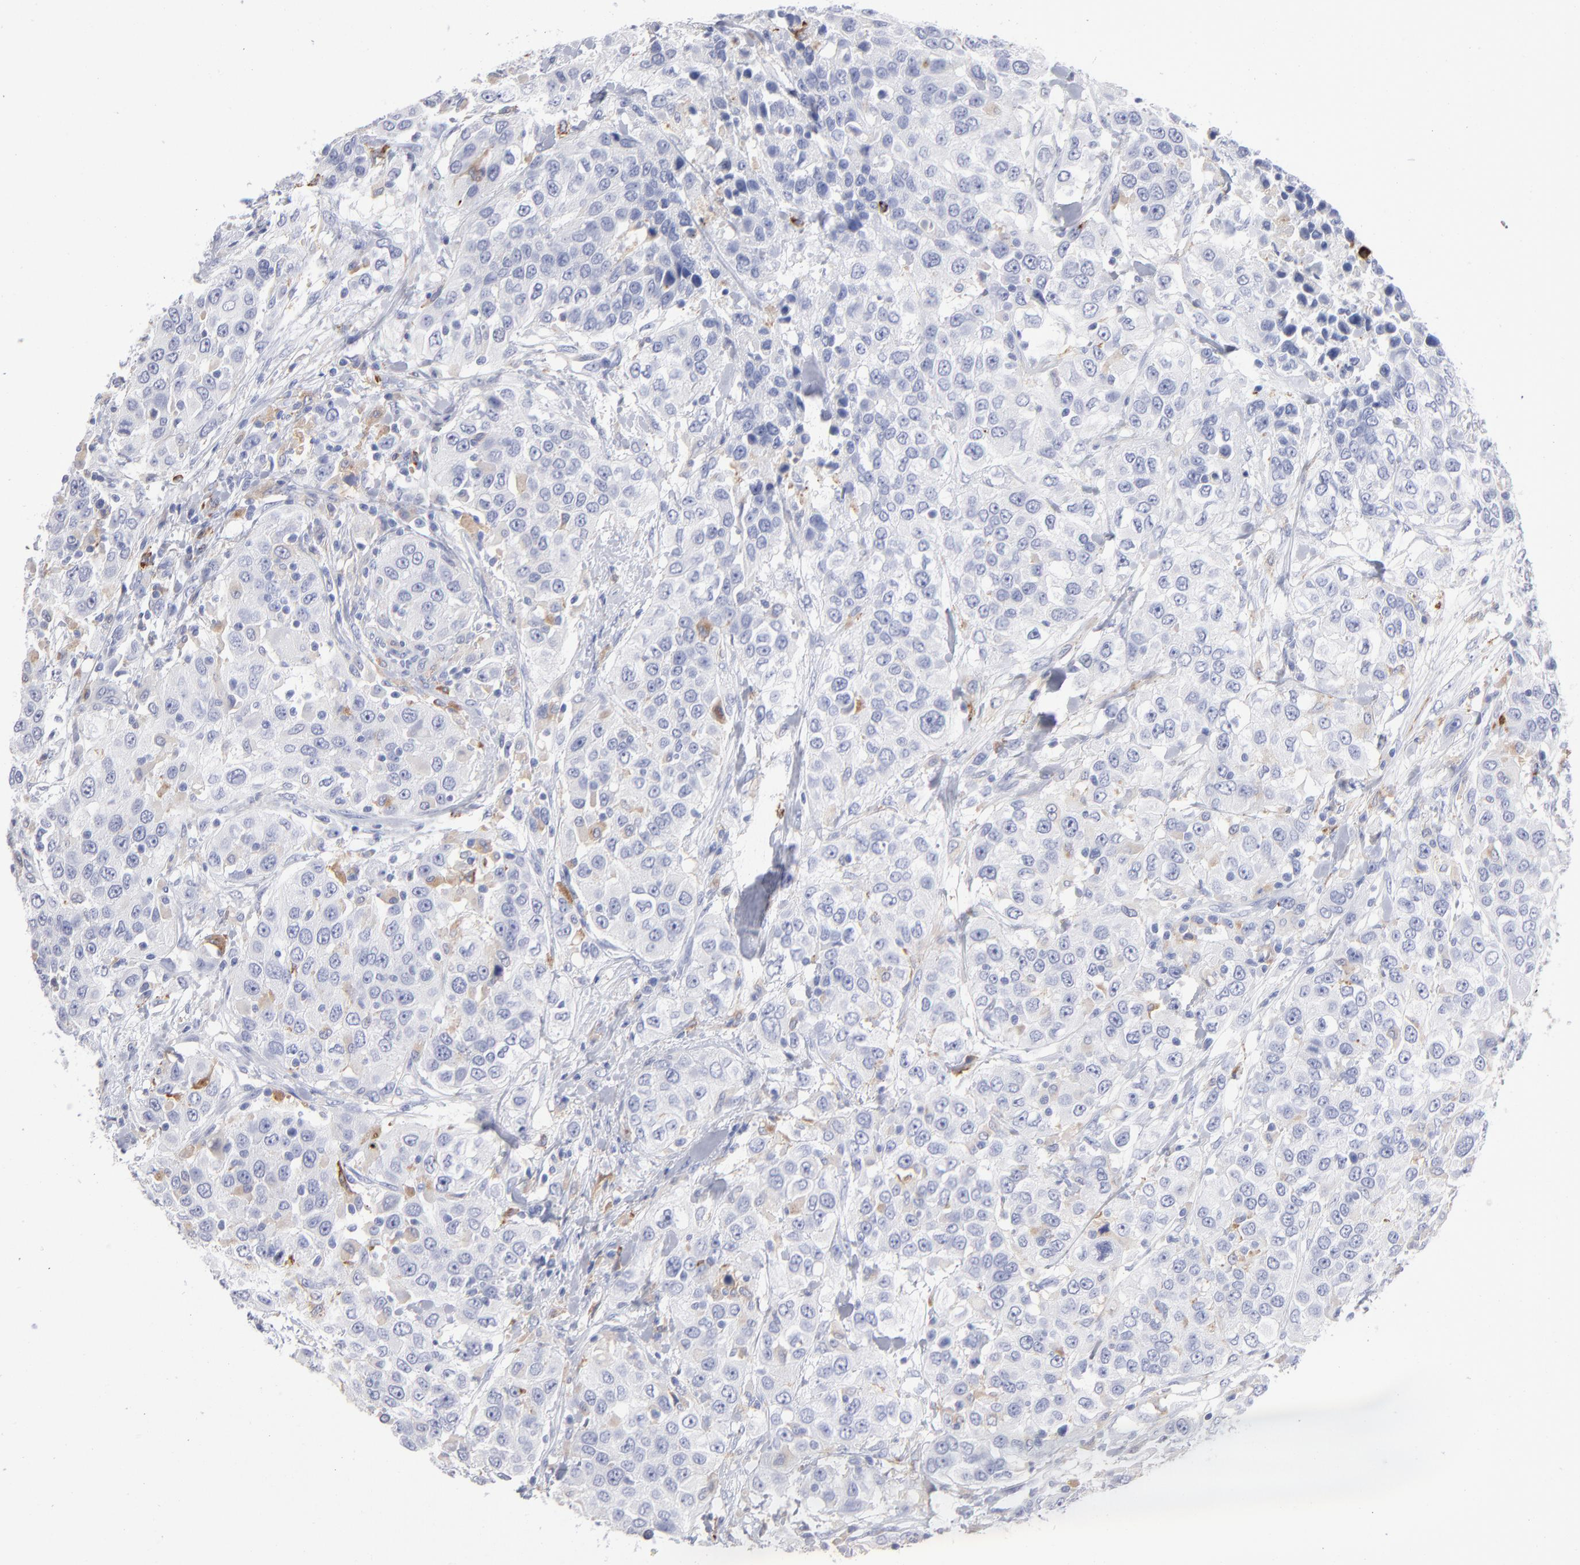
{"staining": {"intensity": "negative", "quantity": "none", "location": "none"}, "tissue": "urothelial cancer", "cell_type": "Tumor cells", "image_type": "cancer", "snomed": [{"axis": "morphology", "description": "Urothelial carcinoma, High grade"}, {"axis": "topography", "description": "Urinary bladder"}], "caption": "The immunohistochemistry (IHC) micrograph has no significant positivity in tumor cells of urothelial cancer tissue. The staining was performed using DAB (3,3'-diaminobenzidine) to visualize the protein expression in brown, while the nuclei were stained in blue with hematoxylin (Magnification: 20x).", "gene": "CD180", "patient": {"sex": "female", "age": 80}}